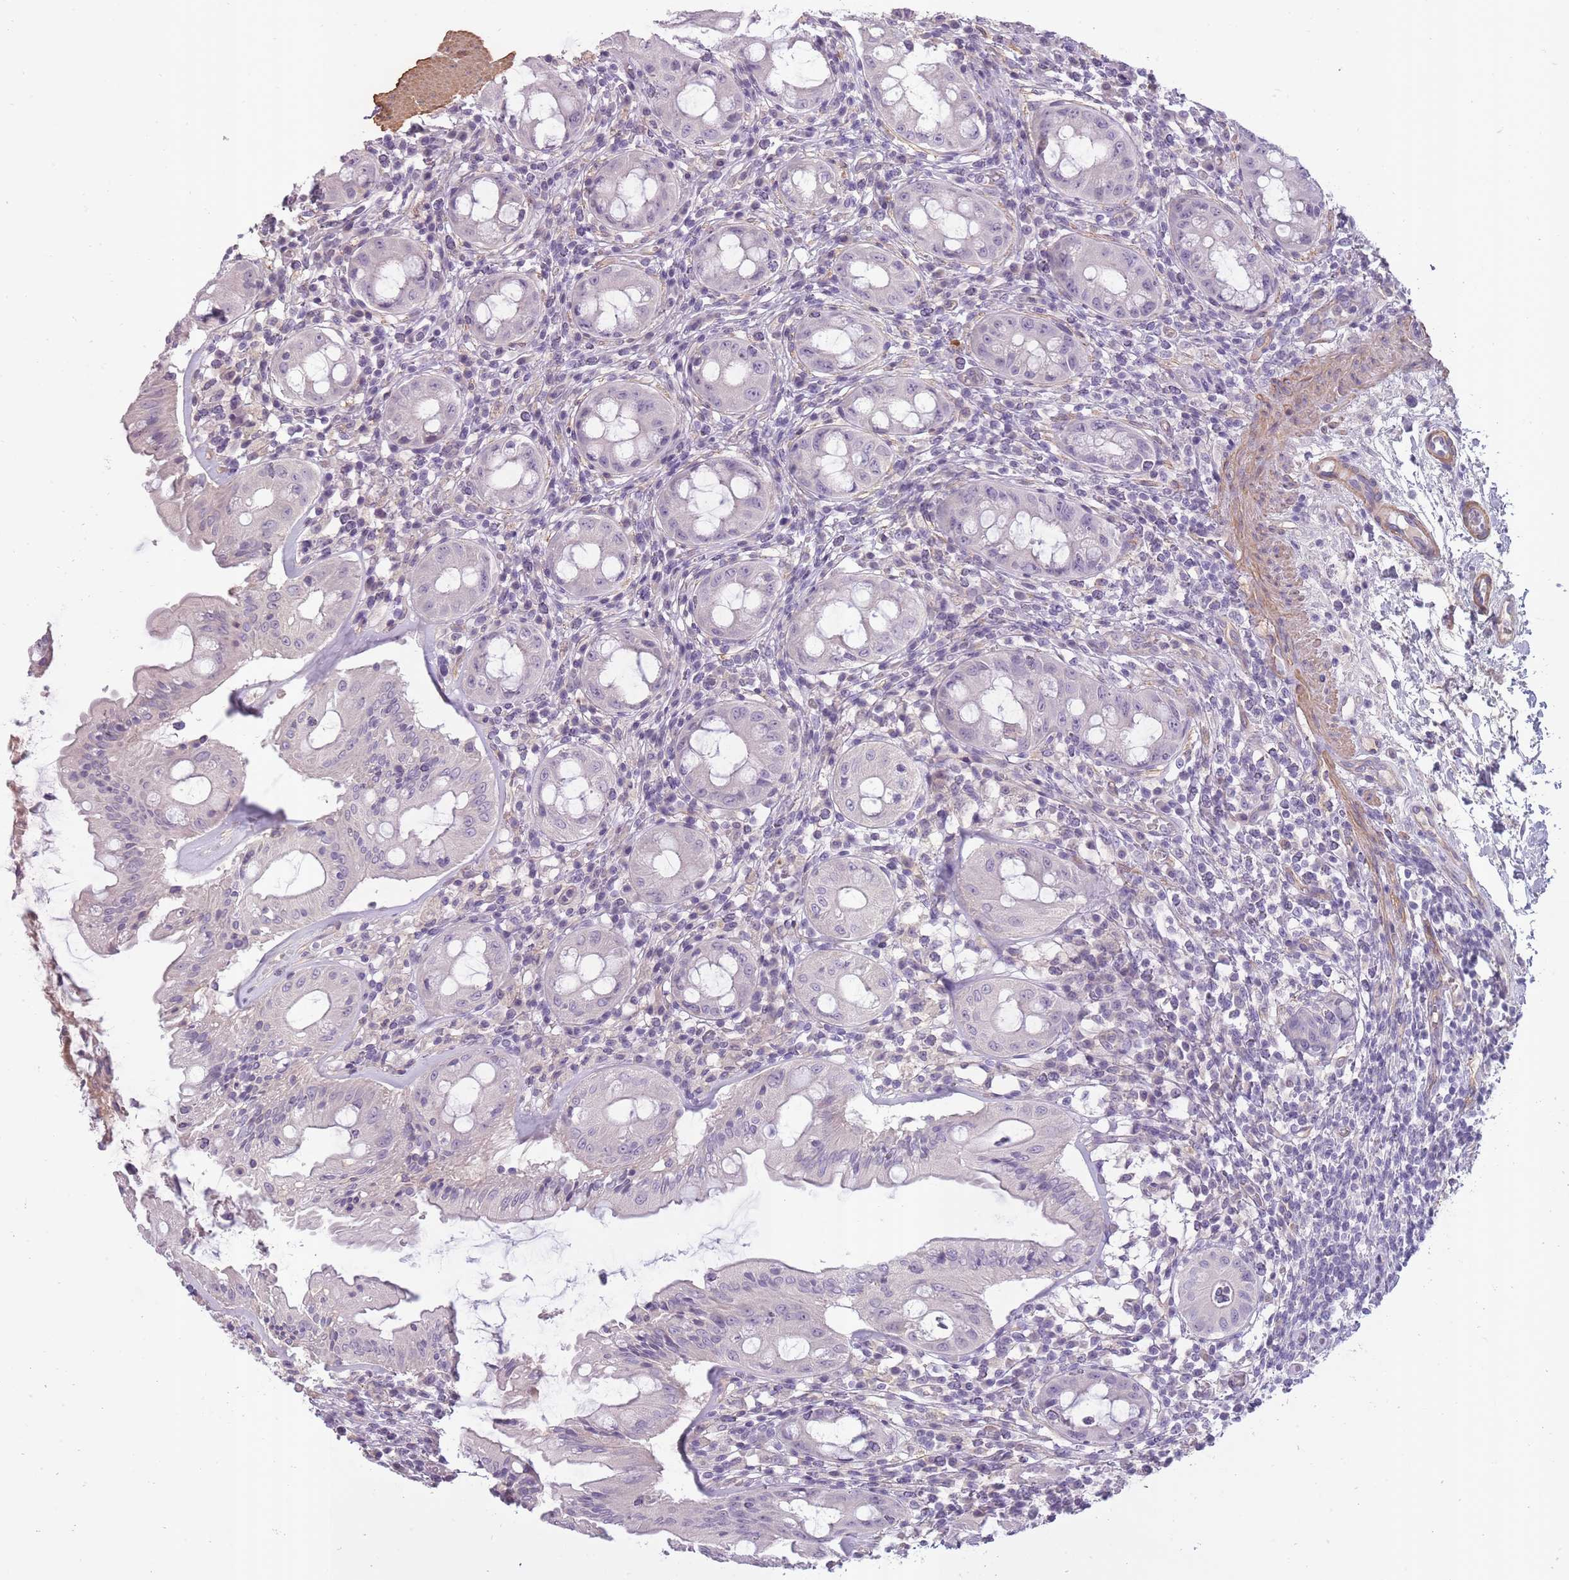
{"staining": {"intensity": "negative", "quantity": "none", "location": "none"}, "tissue": "rectum", "cell_type": "Glandular cells", "image_type": "normal", "snomed": [{"axis": "morphology", "description": "Normal tissue, NOS"}, {"axis": "topography", "description": "Rectum"}], "caption": "This is an IHC image of benign rectum. There is no expression in glandular cells.", "gene": "SLC8A2", "patient": {"sex": "female", "age": 57}}